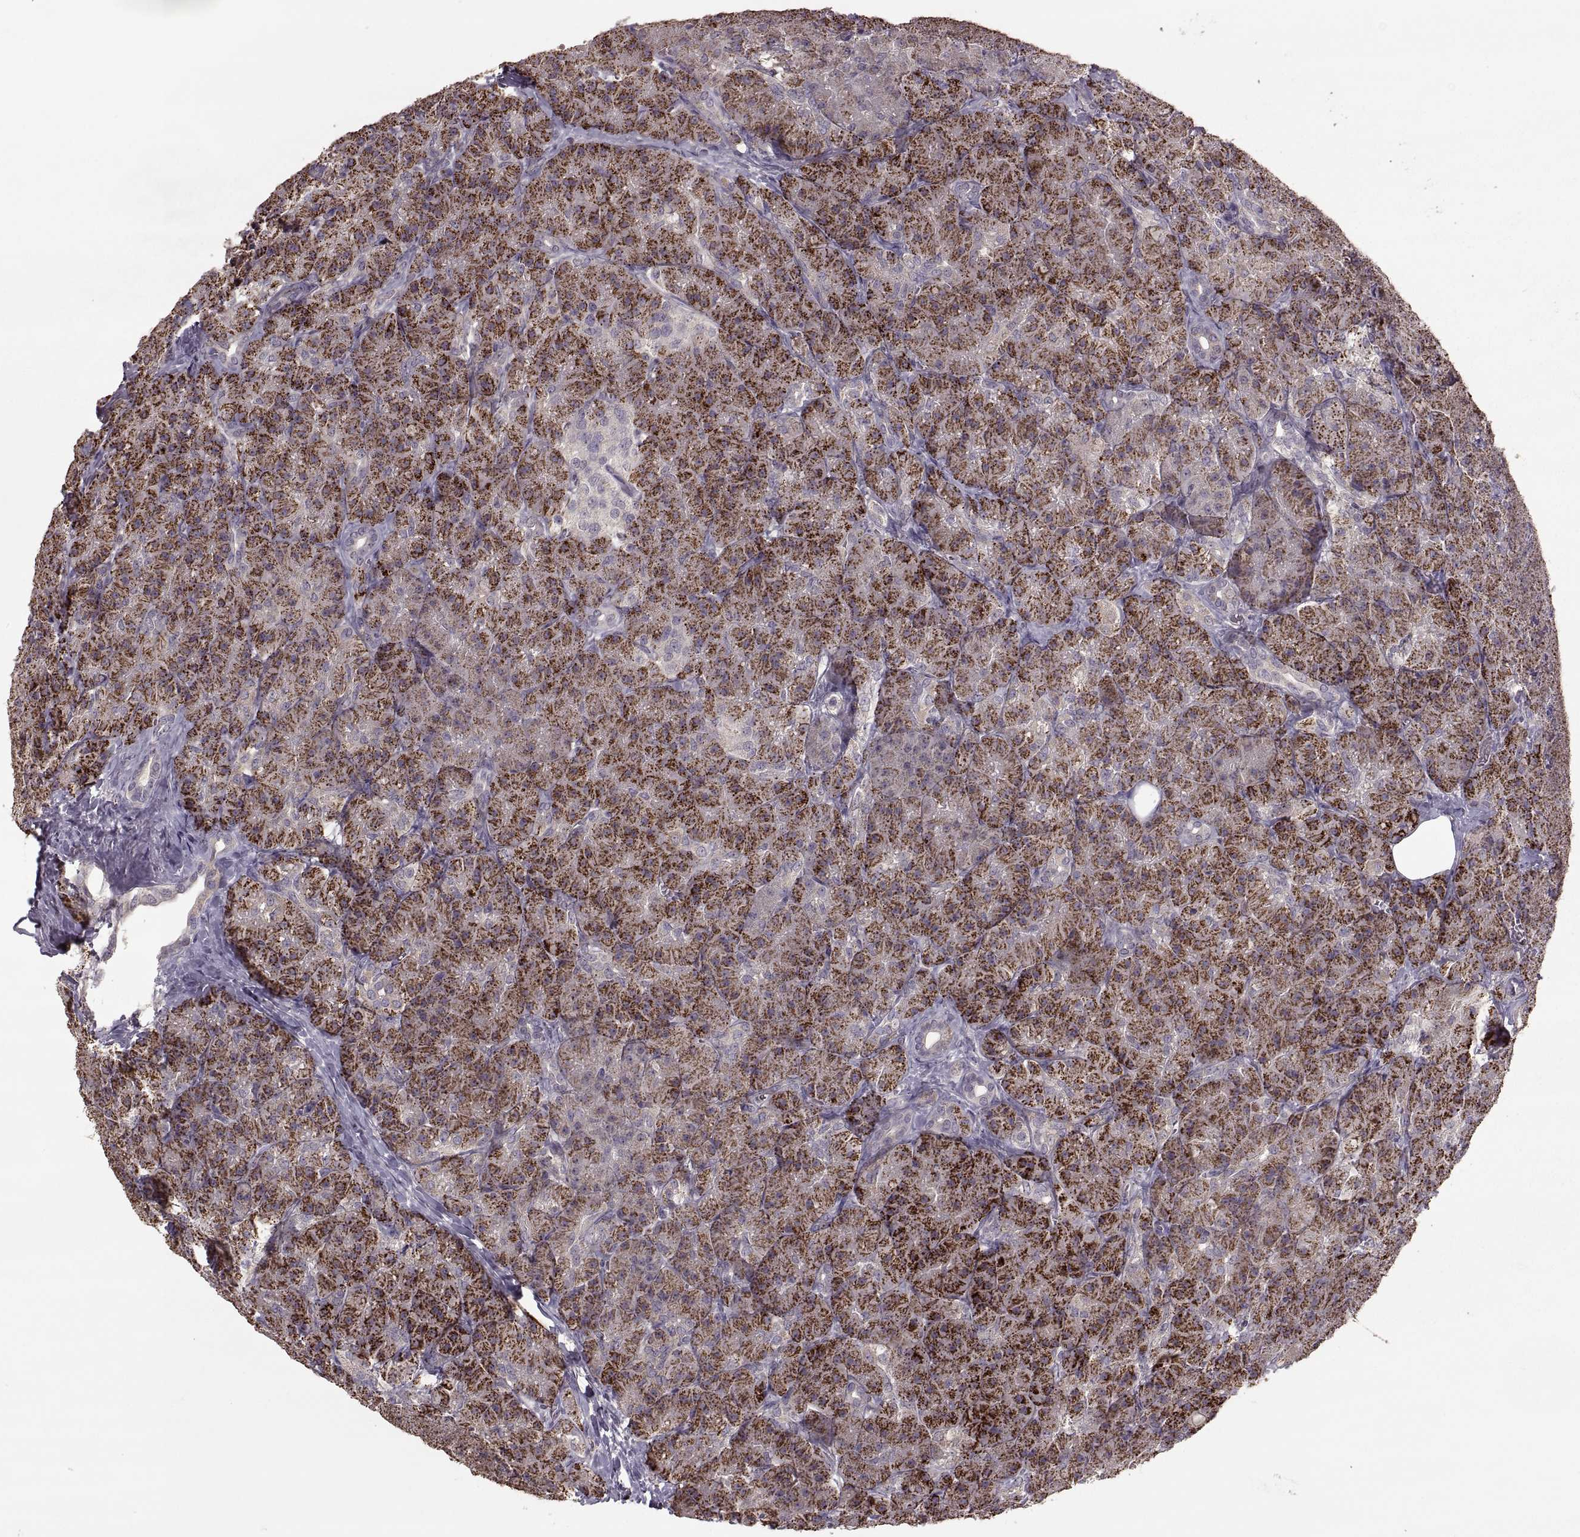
{"staining": {"intensity": "strong", "quantity": ">75%", "location": "cytoplasmic/membranous"}, "tissue": "pancreas", "cell_type": "Exocrine glandular cells", "image_type": "normal", "snomed": [{"axis": "morphology", "description": "Normal tissue, NOS"}, {"axis": "topography", "description": "Pancreas"}], "caption": "Immunohistochemical staining of unremarkable pancreas exhibits high levels of strong cytoplasmic/membranous staining in approximately >75% of exocrine glandular cells. The staining was performed using DAB (3,3'-diaminobenzidine) to visualize the protein expression in brown, while the nuclei were stained in blue with hematoxylin (Magnification: 20x).", "gene": "PIERCE1", "patient": {"sex": "male", "age": 57}}